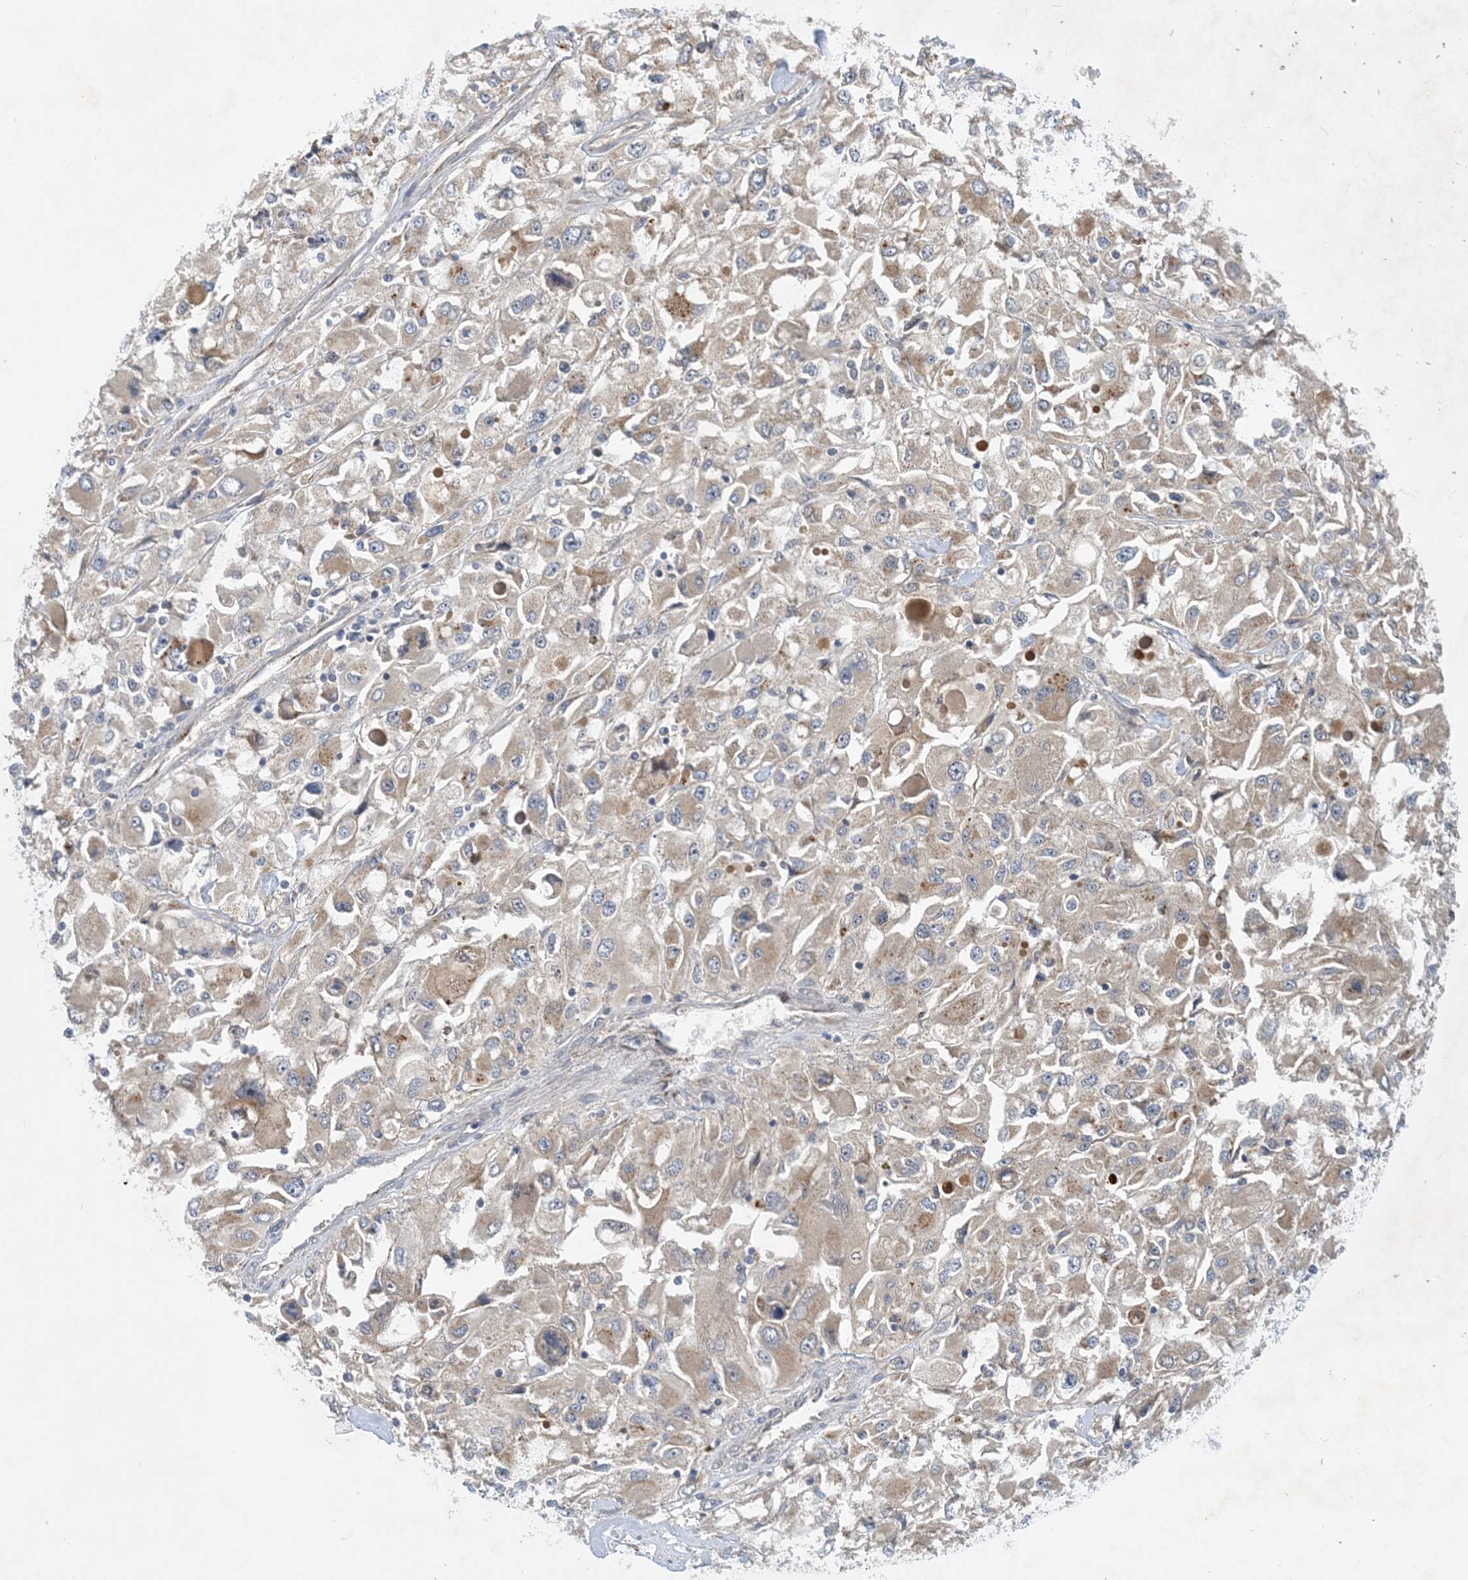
{"staining": {"intensity": "weak", "quantity": "25%-75%", "location": "cytoplasmic/membranous"}, "tissue": "renal cancer", "cell_type": "Tumor cells", "image_type": "cancer", "snomed": [{"axis": "morphology", "description": "Adenocarcinoma, NOS"}, {"axis": "topography", "description": "Kidney"}], "caption": "A brown stain highlights weak cytoplasmic/membranous staining of a protein in human renal cancer (adenocarcinoma) tumor cells.", "gene": "TINAG", "patient": {"sex": "female", "age": 52}}